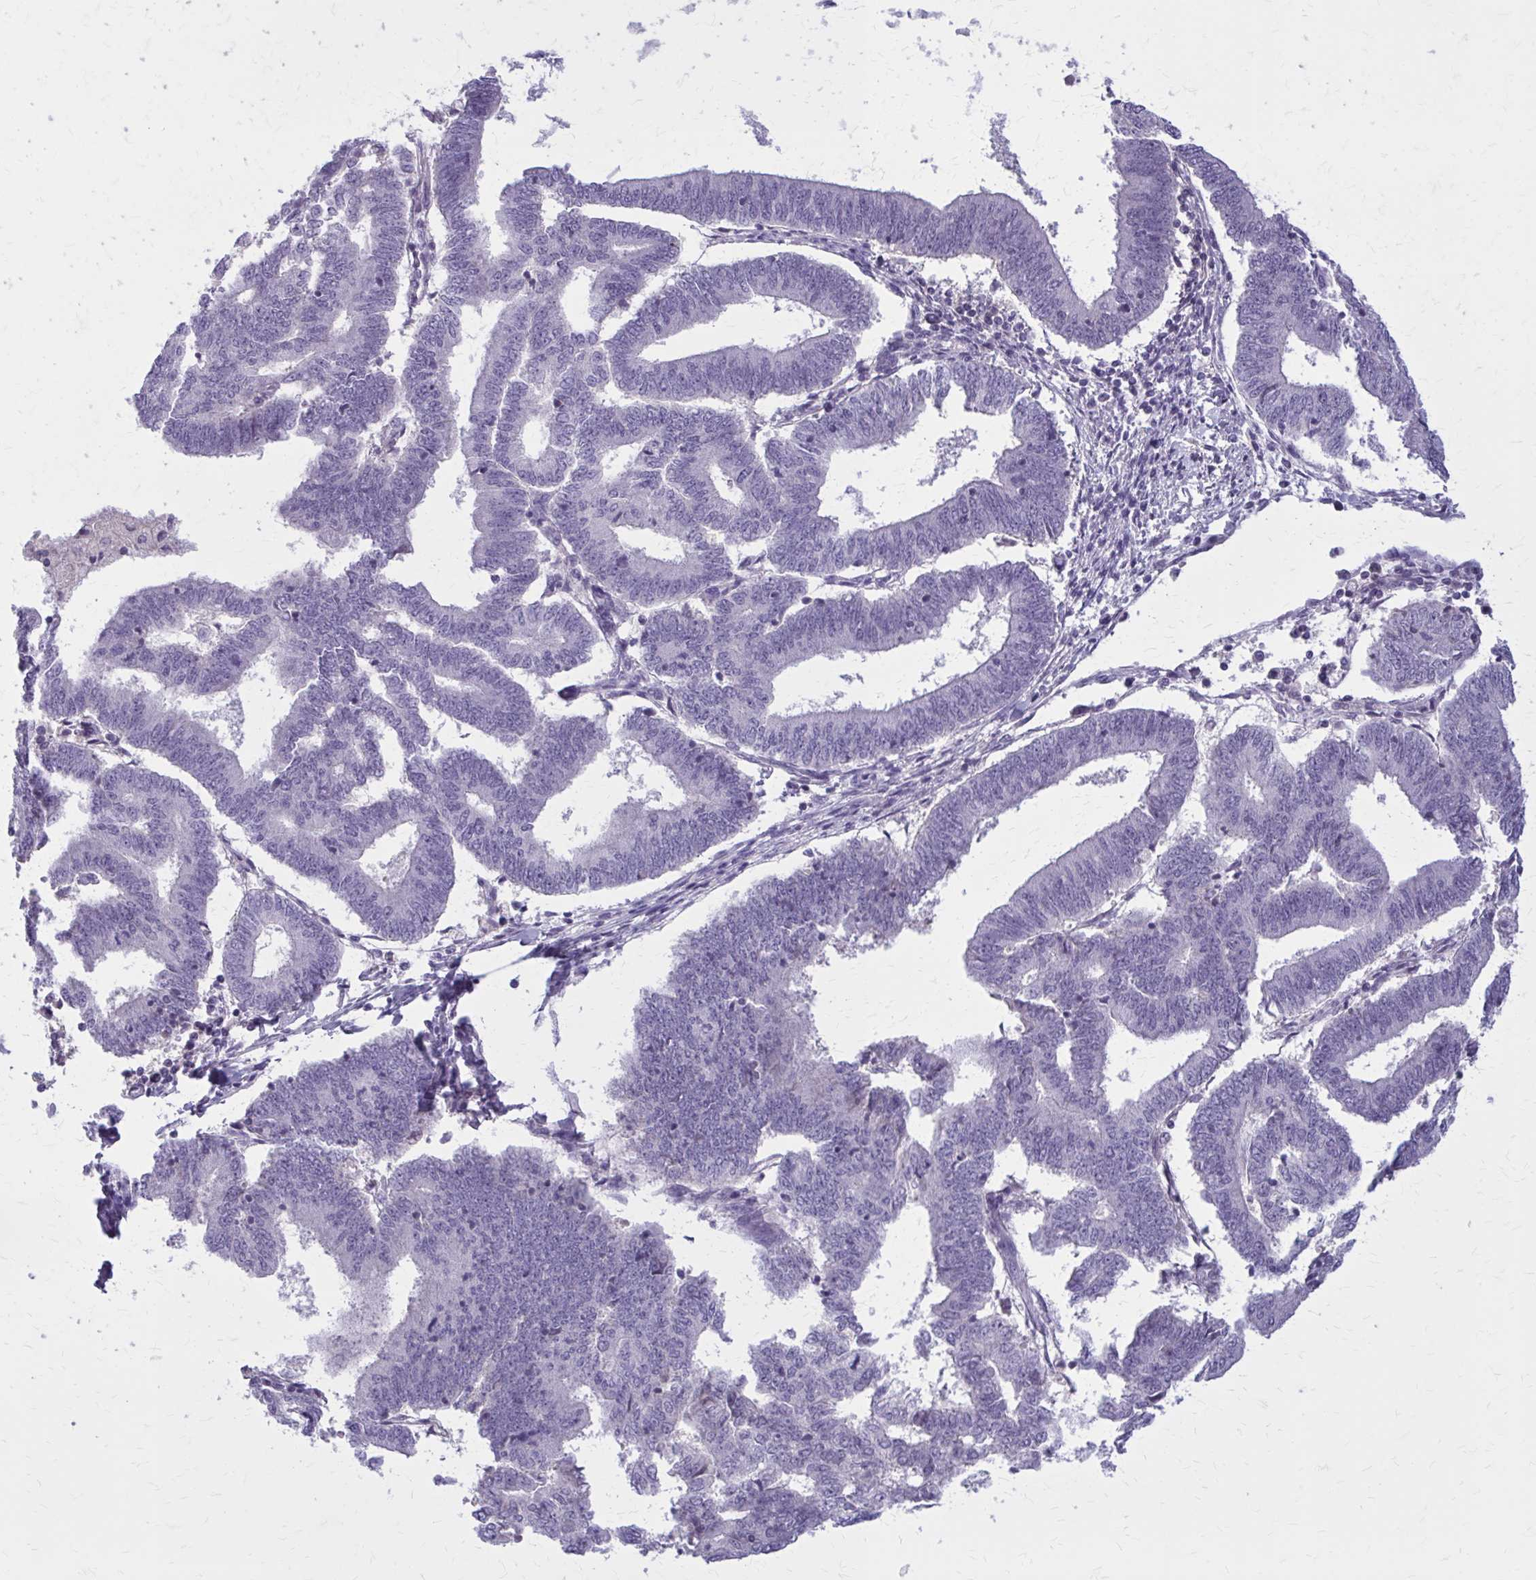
{"staining": {"intensity": "negative", "quantity": "none", "location": "none"}, "tissue": "endometrial cancer", "cell_type": "Tumor cells", "image_type": "cancer", "snomed": [{"axis": "morphology", "description": "Adenocarcinoma, NOS"}, {"axis": "topography", "description": "Endometrium"}], "caption": "Protein analysis of endometrial adenocarcinoma displays no significant staining in tumor cells.", "gene": "OR4A47", "patient": {"sex": "female", "age": 70}}